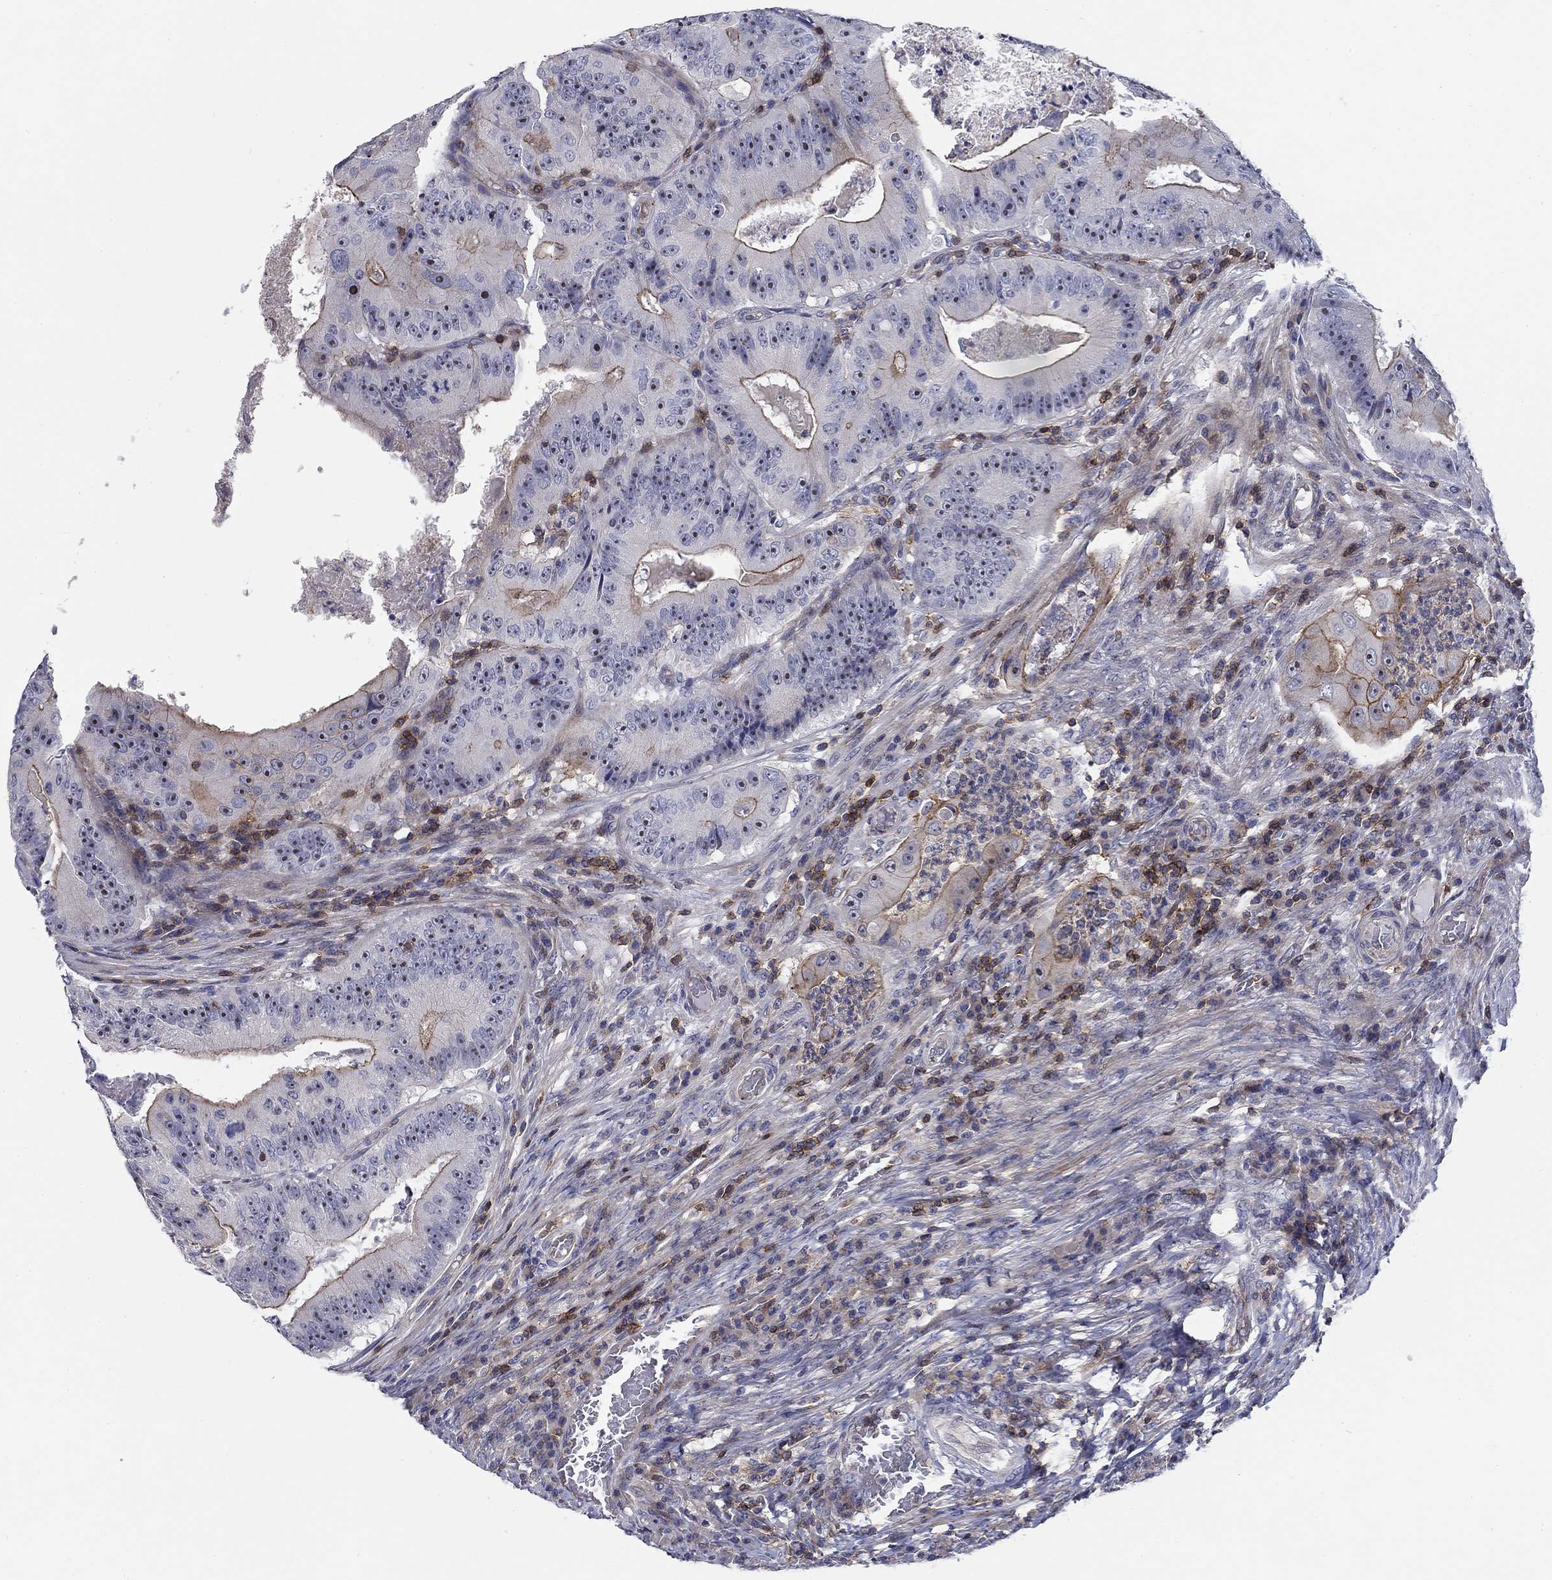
{"staining": {"intensity": "strong", "quantity": "<25%", "location": "cytoplasmic/membranous"}, "tissue": "colorectal cancer", "cell_type": "Tumor cells", "image_type": "cancer", "snomed": [{"axis": "morphology", "description": "Adenocarcinoma, NOS"}, {"axis": "topography", "description": "Colon"}], "caption": "Adenocarcinoma (colorectal) was stained to show a protein in brown. There is medium levels of strong cytoplasmic/membranous staining in about <25% of tumor cells. (Brightfield microscopy of DAB IHC at high magnification).", "gene": "SIT1", "patient": {"sex": "female", "age": 86}}